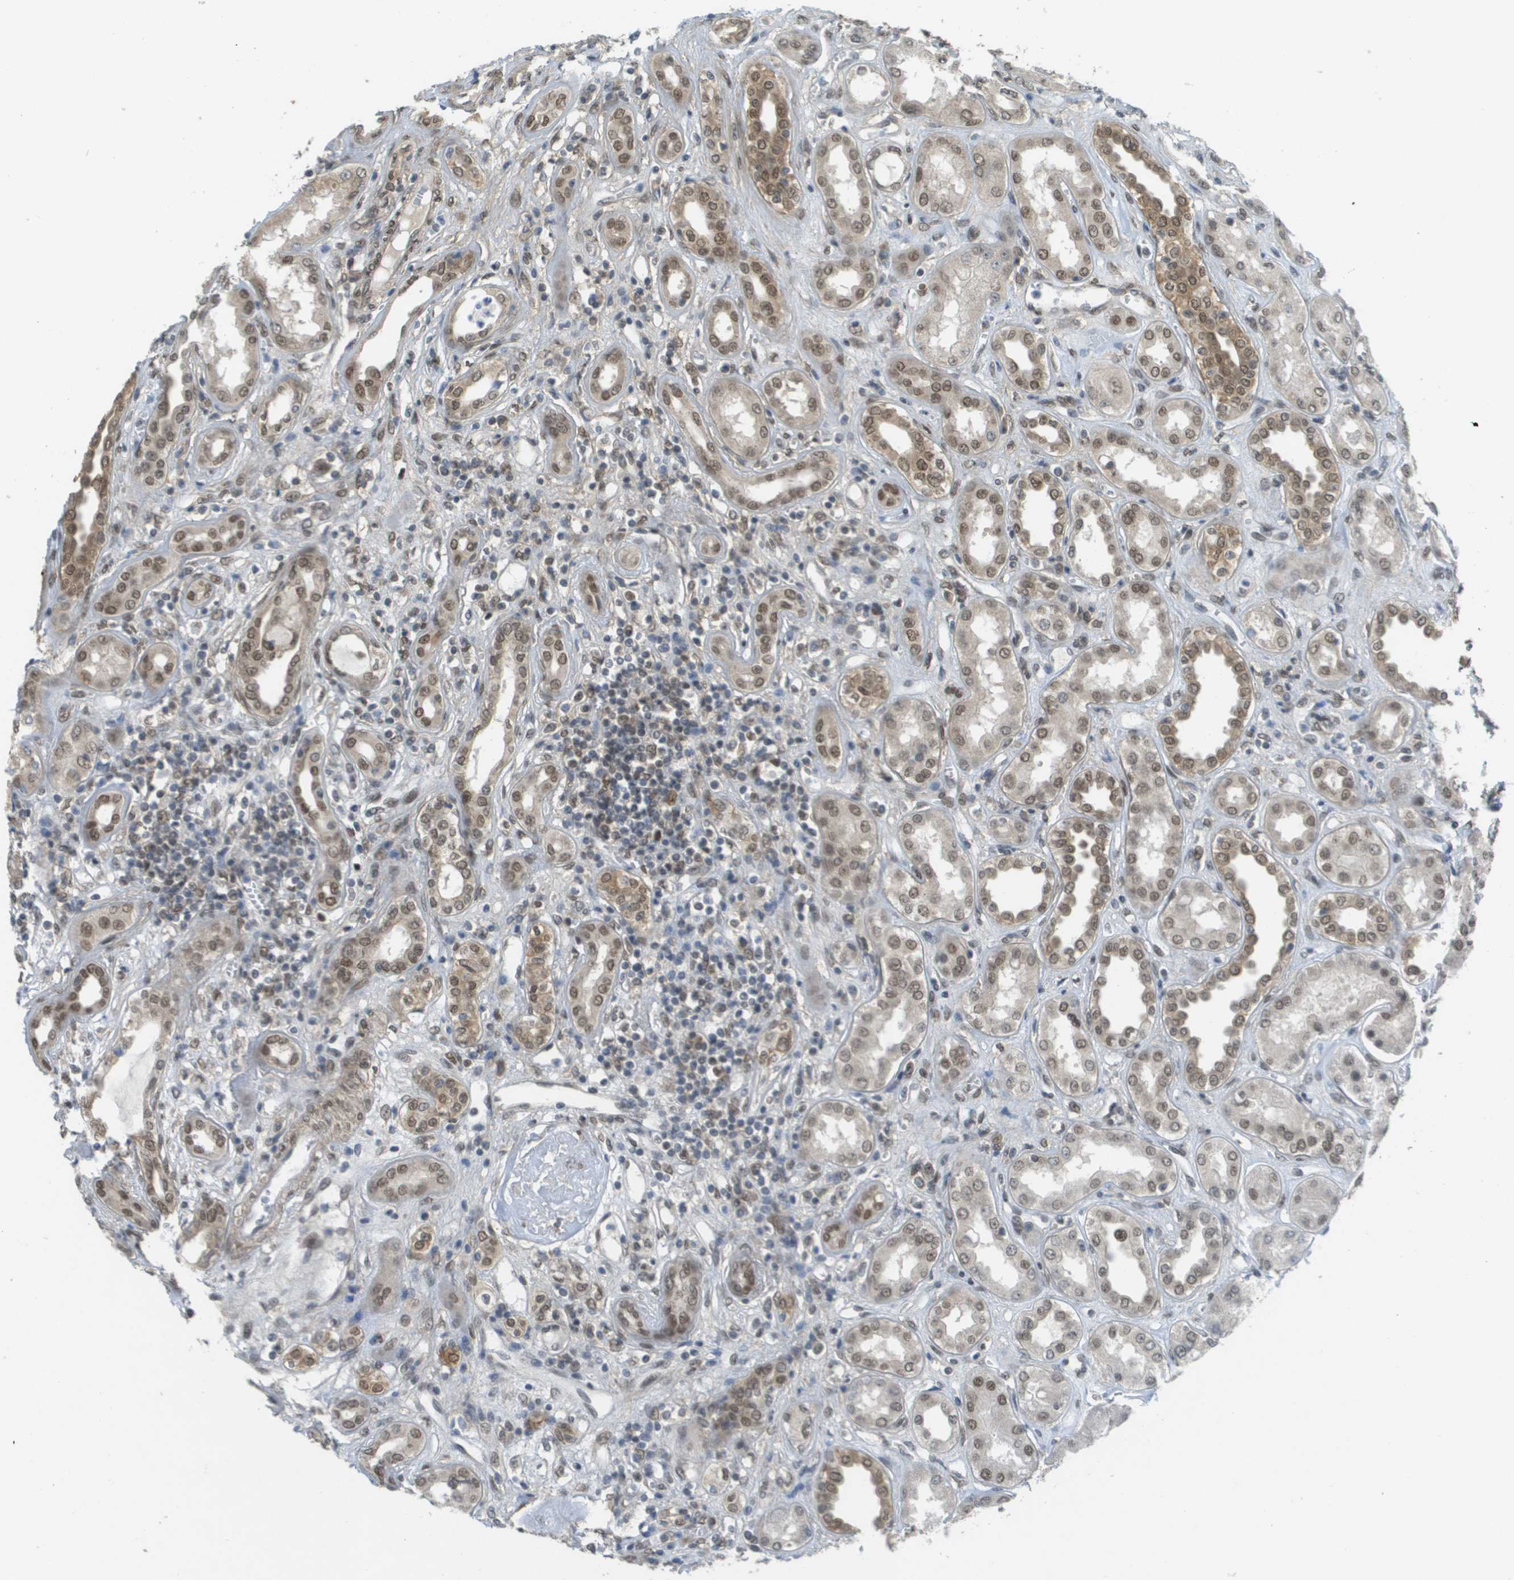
{"staining": {"intensity": "moderate", "quantity": "25%-75%", "location": "nuclear"}, "tissue": "kidney", "cell_type": "Cells in glomeruli", "image_type": "normal", "snomed": [{"axis": "morphology", "description": "Normal tissue, NOS"}, {"axis": "topography", "description": "Kidney"}], "caption": "Cells in glomeruli demonstrate moderate nuclear positivity in approximately 25%-75% of cells in normal kidney.", "gene": "ARID1B", "patient": {"sex": "male", "age": 59}}